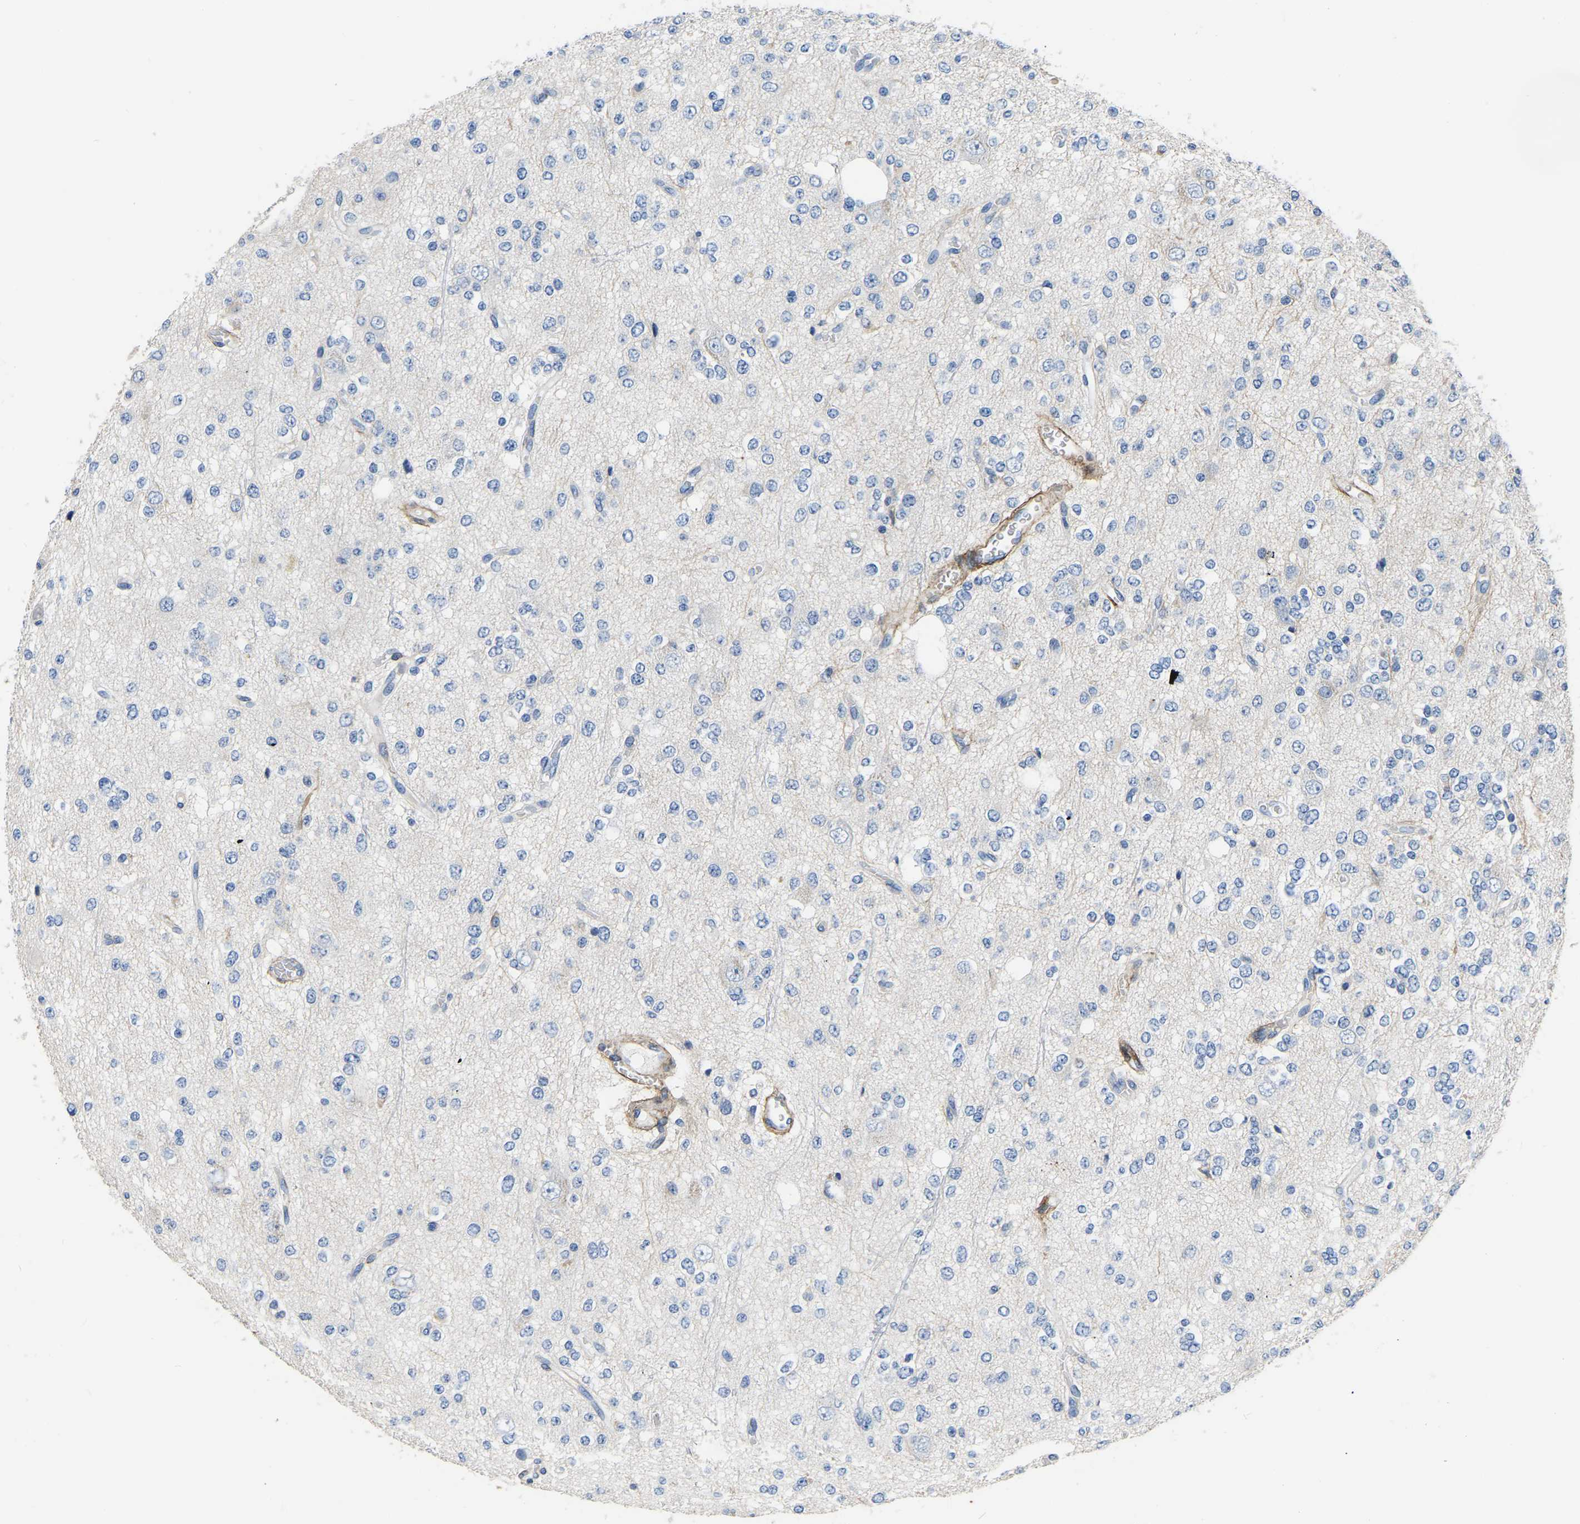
{"staining": {"intensity": "negative", "quantity": "none", "location": "none"}, "tissue": "glioma", "cell_type": "Tumor cells", "image_type": "cancer", "snomed": [{"axis": "morphology", "description": "Glioma, malignant, Low grade"}, {"axis": "topography", "description": "Brain"}], "caption": "Immunohistochemistry (IHC) of malignant glioma (low-grade) shows no staining in tumor cells.", "gene": "COL6A1", "patient": {"sex": "male", "age": 38}}